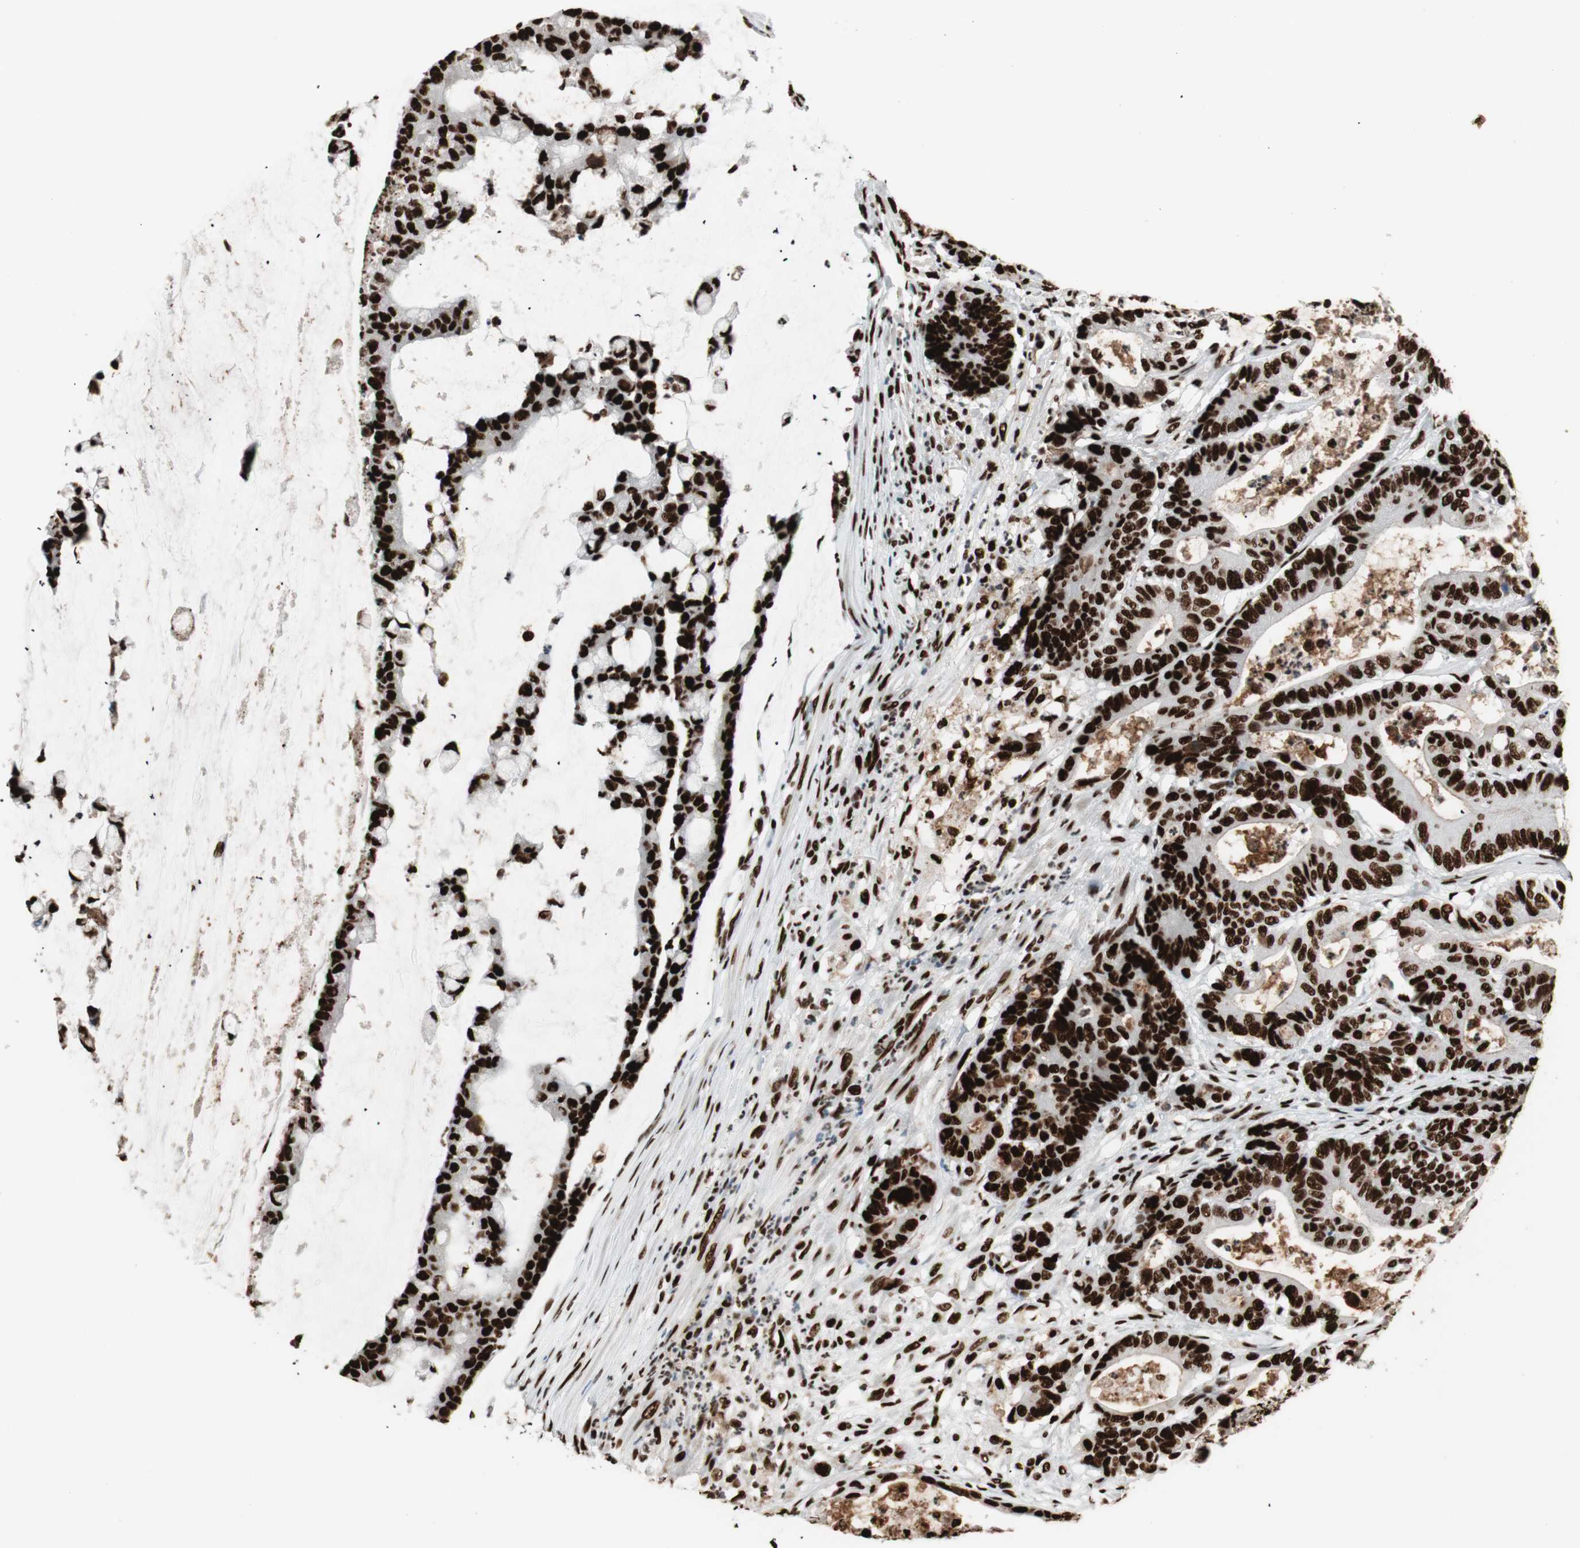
{"staining": {"intensity": "strong", "quantity": ">75%", "location": "nuclear"}, "tissue": "colorectal cancer", "cell_type": "Tumor cells", "image_type": "cancer", "snomed": [{"axis": "morphology", "description": "Adenocarcinoma, NOS"}, {"axis": "topography", "description": "Colon"}], "caption": "A photomicrograph showing strong nuclear expression in approximately >75% of tumor cells in colorectal cancer (adenocarcinoma), as visualized by brown immunohistochemical staining.", "gene": "PSME3", "patient": {"sex": "female", "age": 84}}